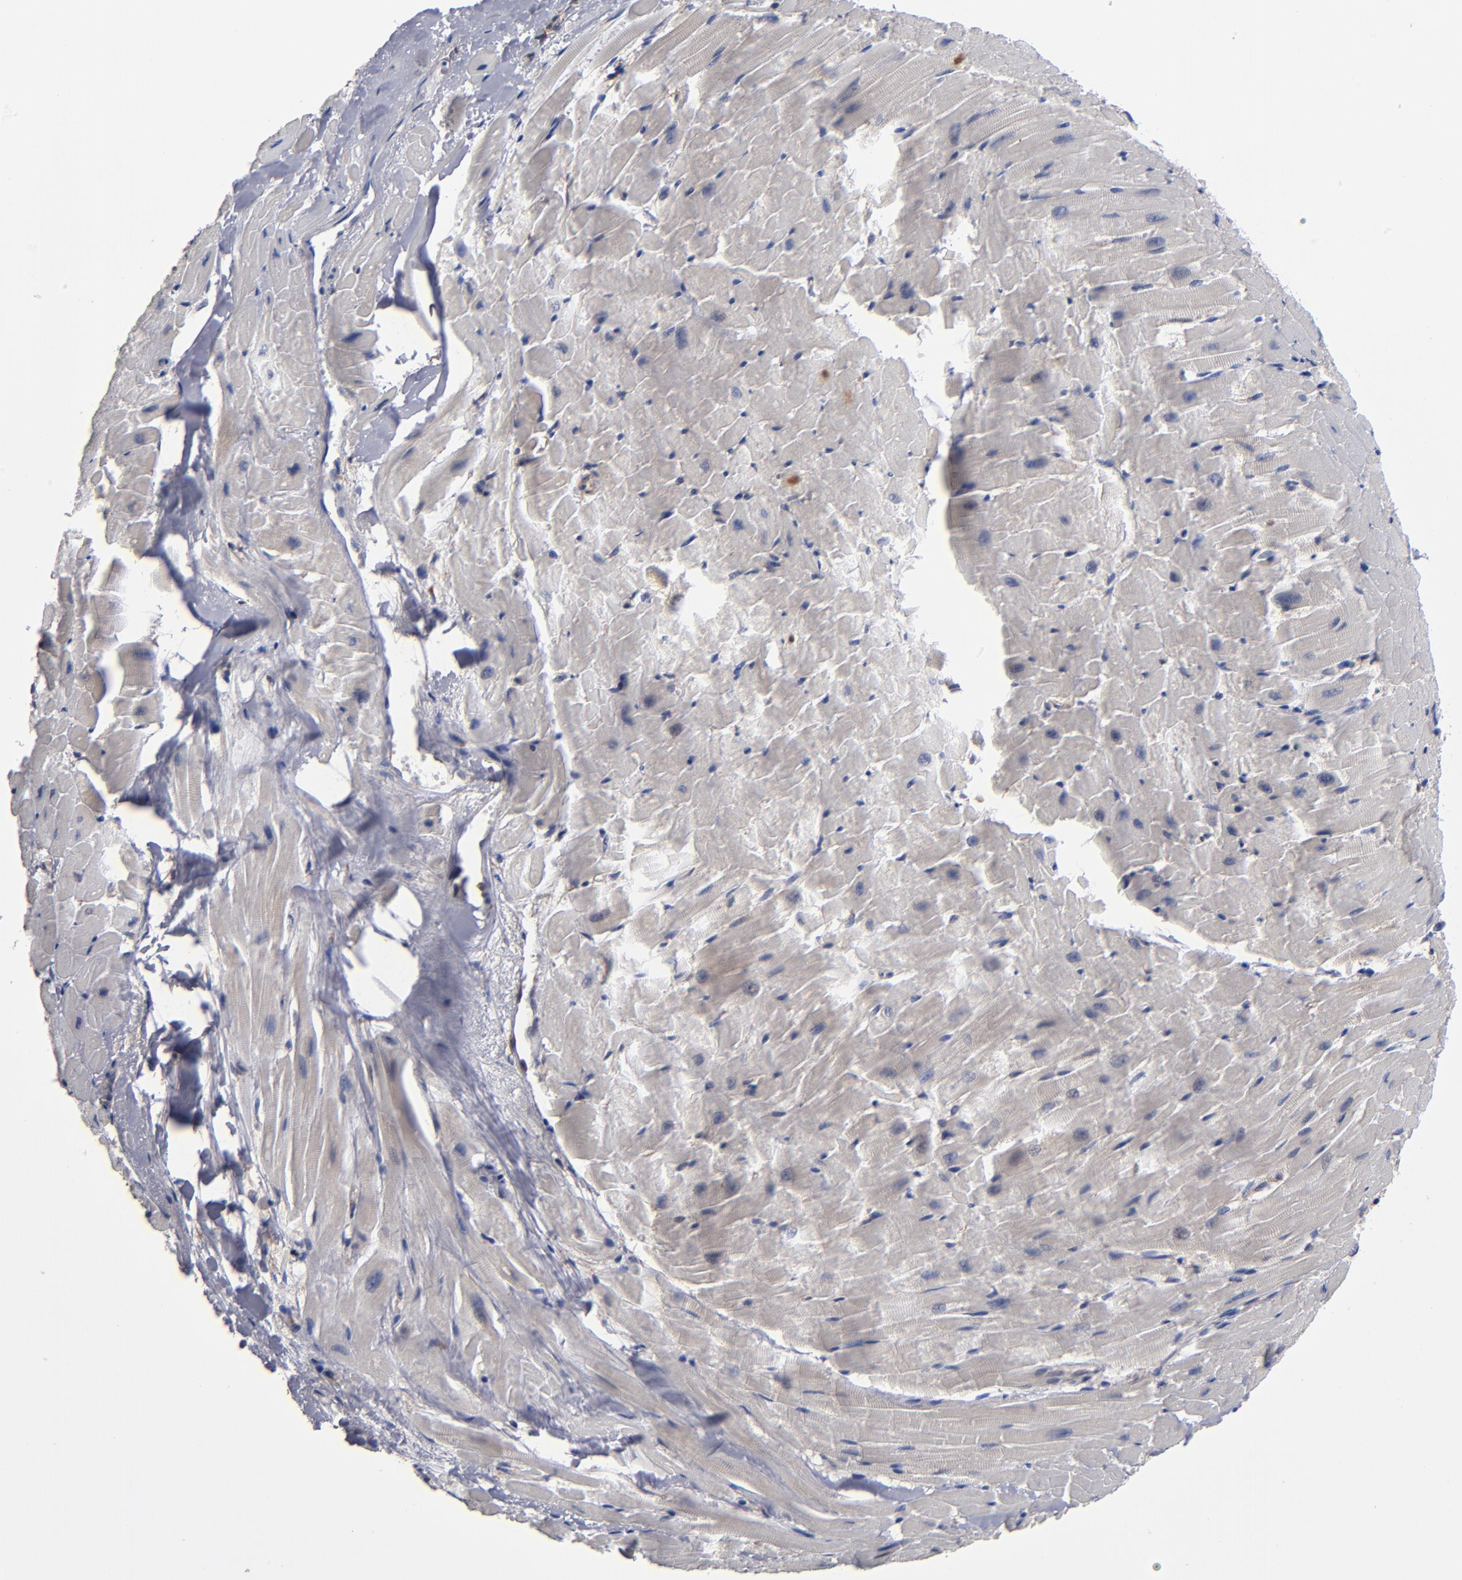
{"staining": {"intensity": "negative", "quantity": "none", "location": "none"}, "tissue": "heart muscle", "cell_type": "Cardiomyocytes", "image_type": "normal", "snomed": [{"axis": "morphology", "description": "Normal tissue, NOS"}, {"axis": "topography", "description": "Heart"}], "caption": "Cardiomyocytes show no significant expression in benign heart muscle. The staining was performed using DAB (3,3'-diaminobenzidine) to visualize the protein expression in brown, while the nuclei were stained in blue with hematoxylin (Magnification: 20x).", "gene": "ALG13", "patient": {"sex": "female", "age": 19}}